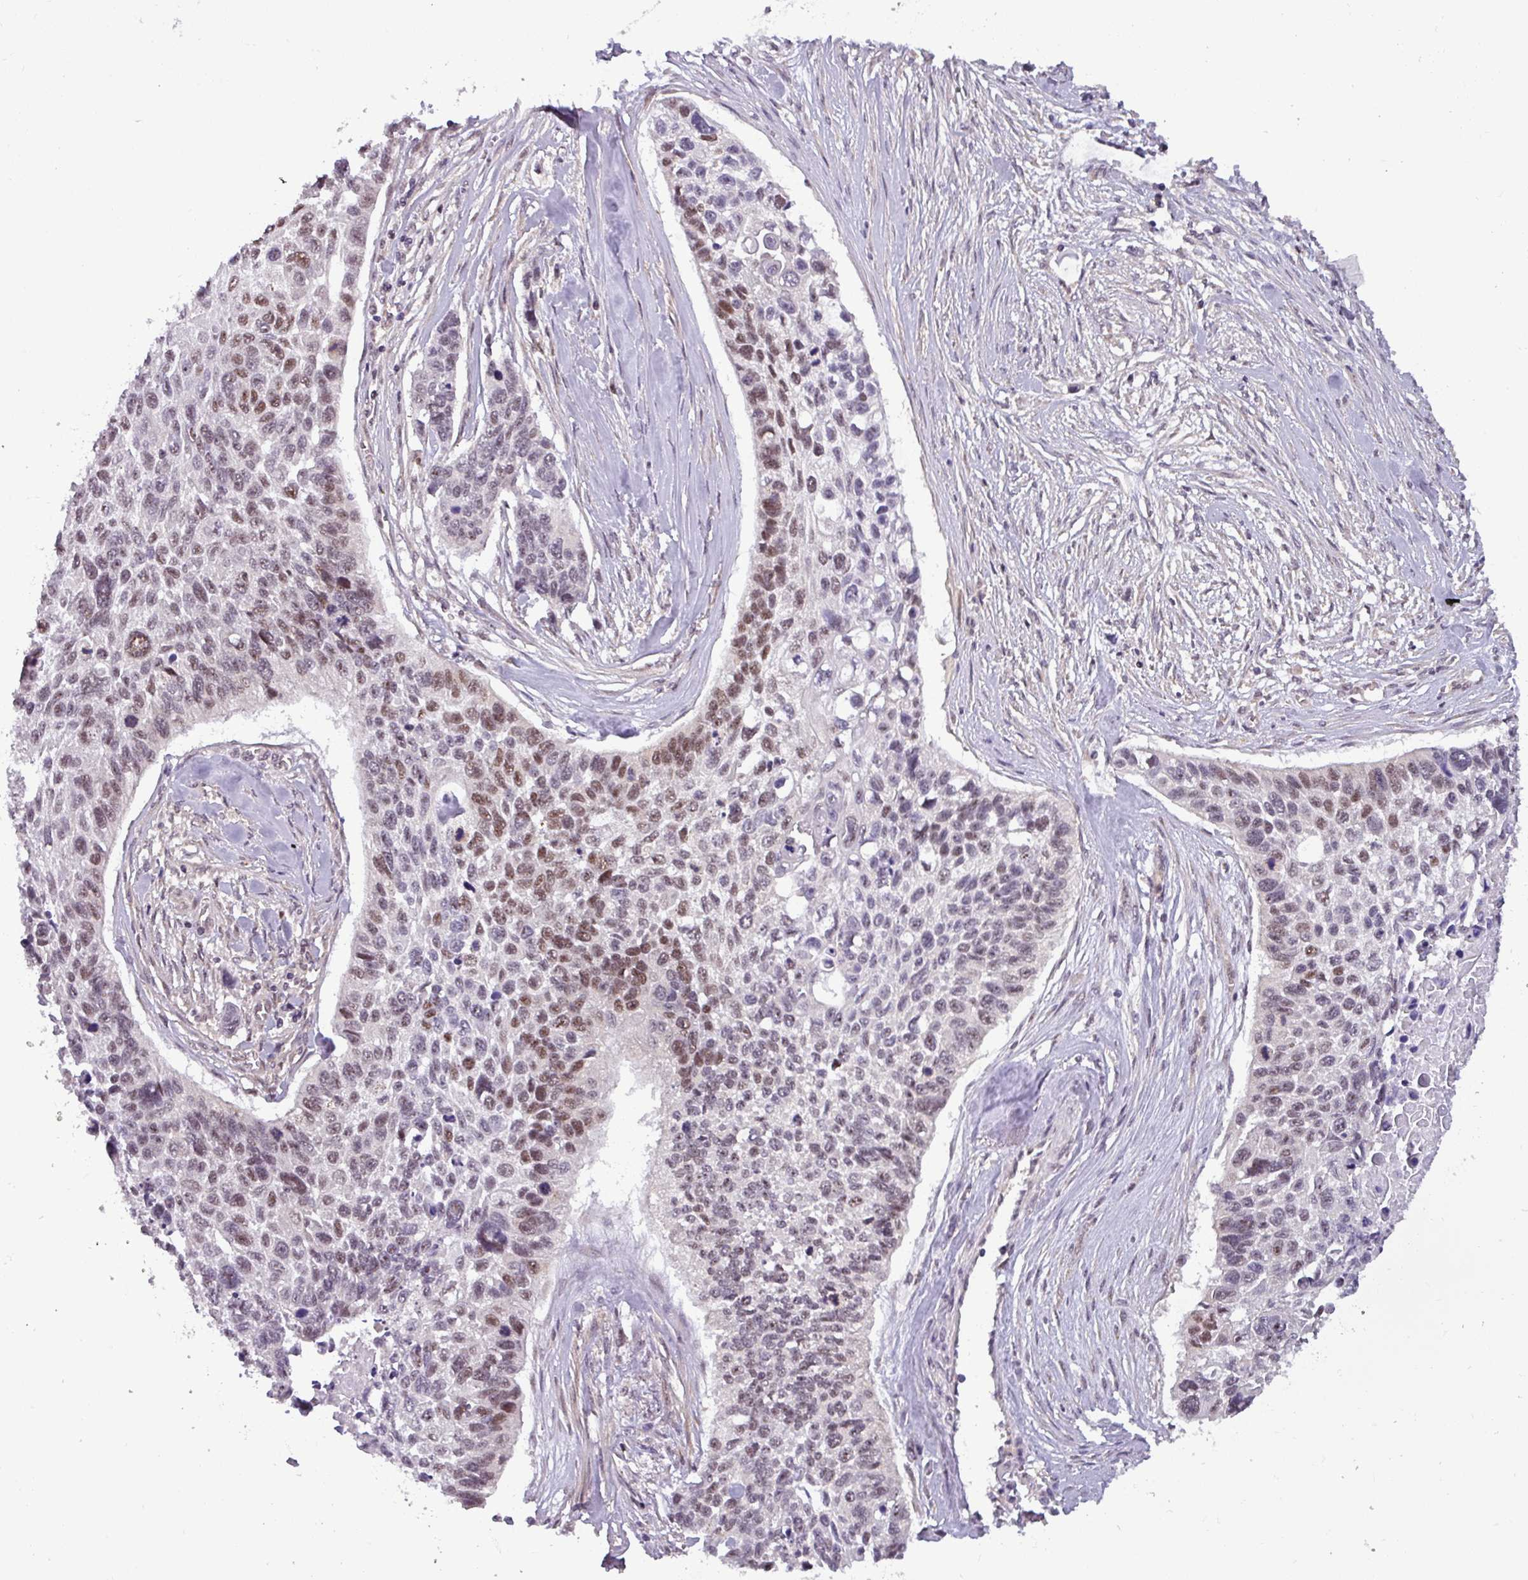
{"staining": {"intensity": "moderate", "quantity": "<25%", "location": "nuclear"}, "tissue": "lung cancer", "cell_type": "Tumor cells", "image_type": "cancer", "snomed": [{"axis": "morphology", "description": "Squamous cell carcinoma, NOS"}, {"axis": "topography", "description": "Lung"}], "caption": "Moderate nuclear expression for a protein is present in about <25% of tumor cells of lung cancer using immunohistochemistry.", "gene": "NPFFR1", "patient": {"sex": "male", "age": 62}}